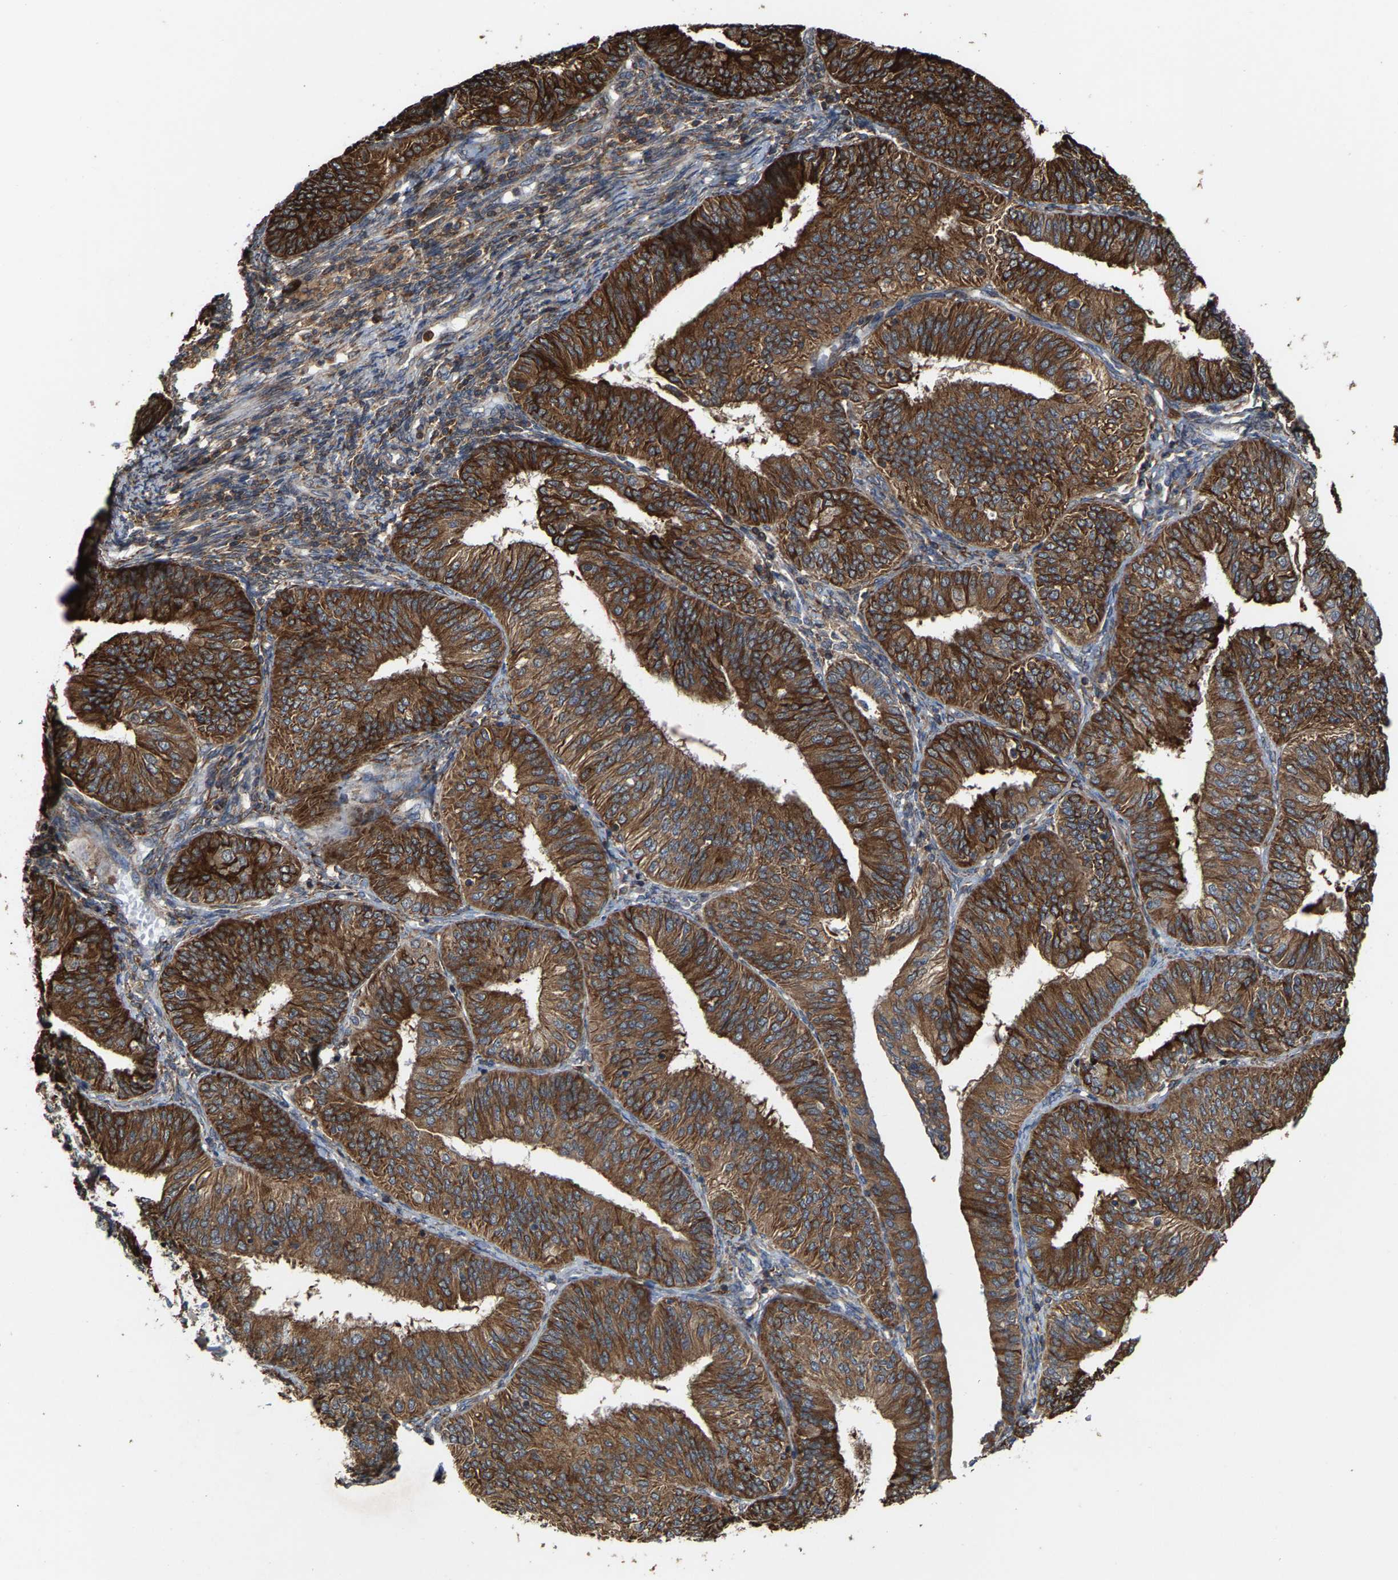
{"staining": {"intensity": "strong", "quantity": ">75%", "location": "cytoplasmic/membranous"}, "tissue": "endometrial cancer", "cell_type": "Tumor cells", "image_type": "cancer", "snomed": [{"axis": "morphology", "description": "Adenocarcinoma, NOS"}, {"axis": "topography", "description": "Endometrium"}], "caption": "Strong cytoplasmic/membranous protein staining is appreciated in approximately >75% of tumor cells in endometrial cancer (adenocarcinoma).", "gene": "FGD3", "patient": {"sex": "female", "age": 58}}